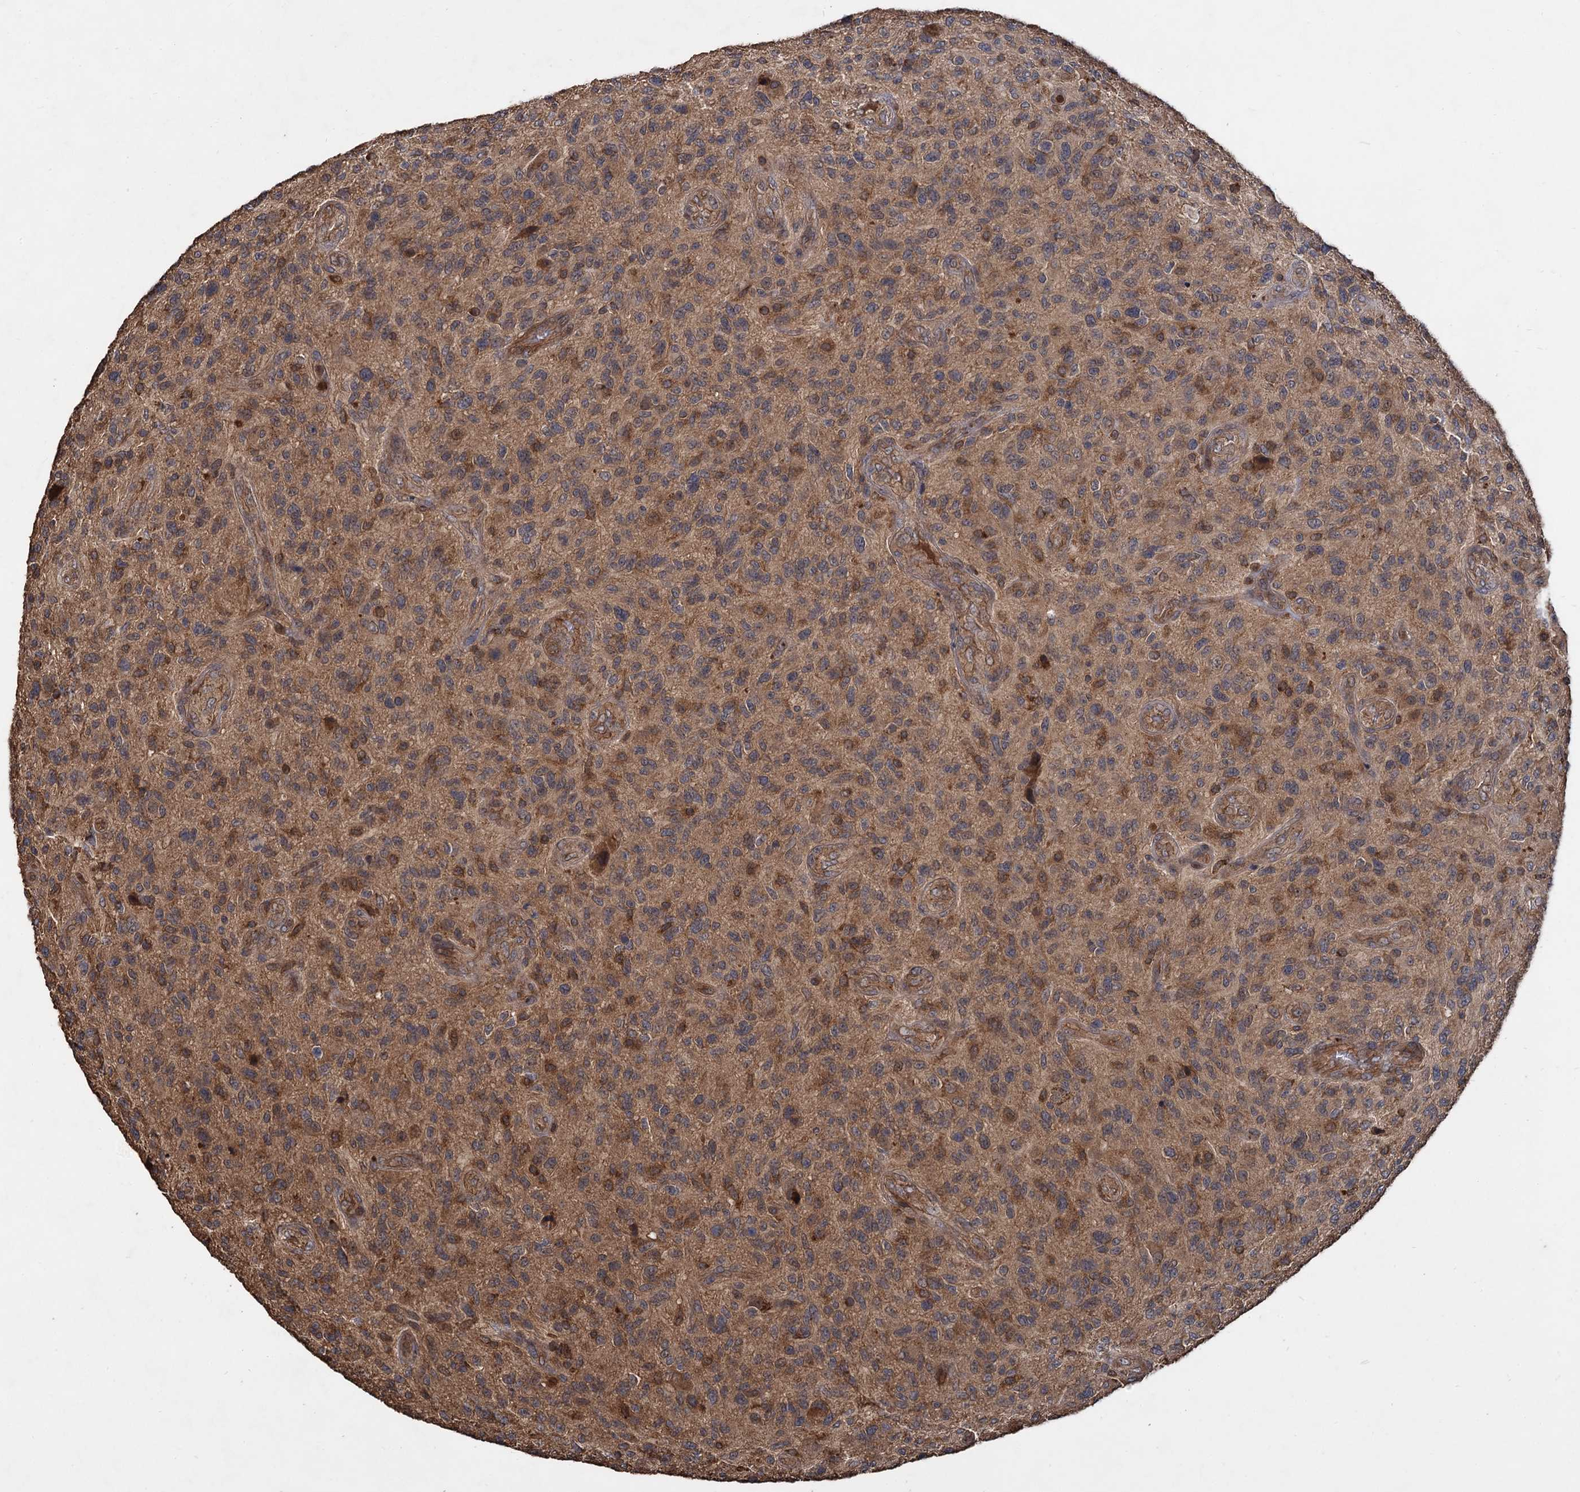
{"staining": {"intensity": "weak", "quantity": "25%-75%", "location": "cytoplasmic/membranous"}, "tissue": "glioma", "cell_type": "Tumor cells", "image_type": "cancer", "snomed": [{"axis": "morphology", "description": "Glioma, malignant, High grade"}, {"axis": "topography", "description": "Brain"}], "caption": "Immunohistochemistry of human glioma exhibits low levels of weak cytoplasmic/membranous staining in approximately 25%-75% of tumor cells.", "gene": "GCLC", "patient": {"sex": "male", "age": 47}}